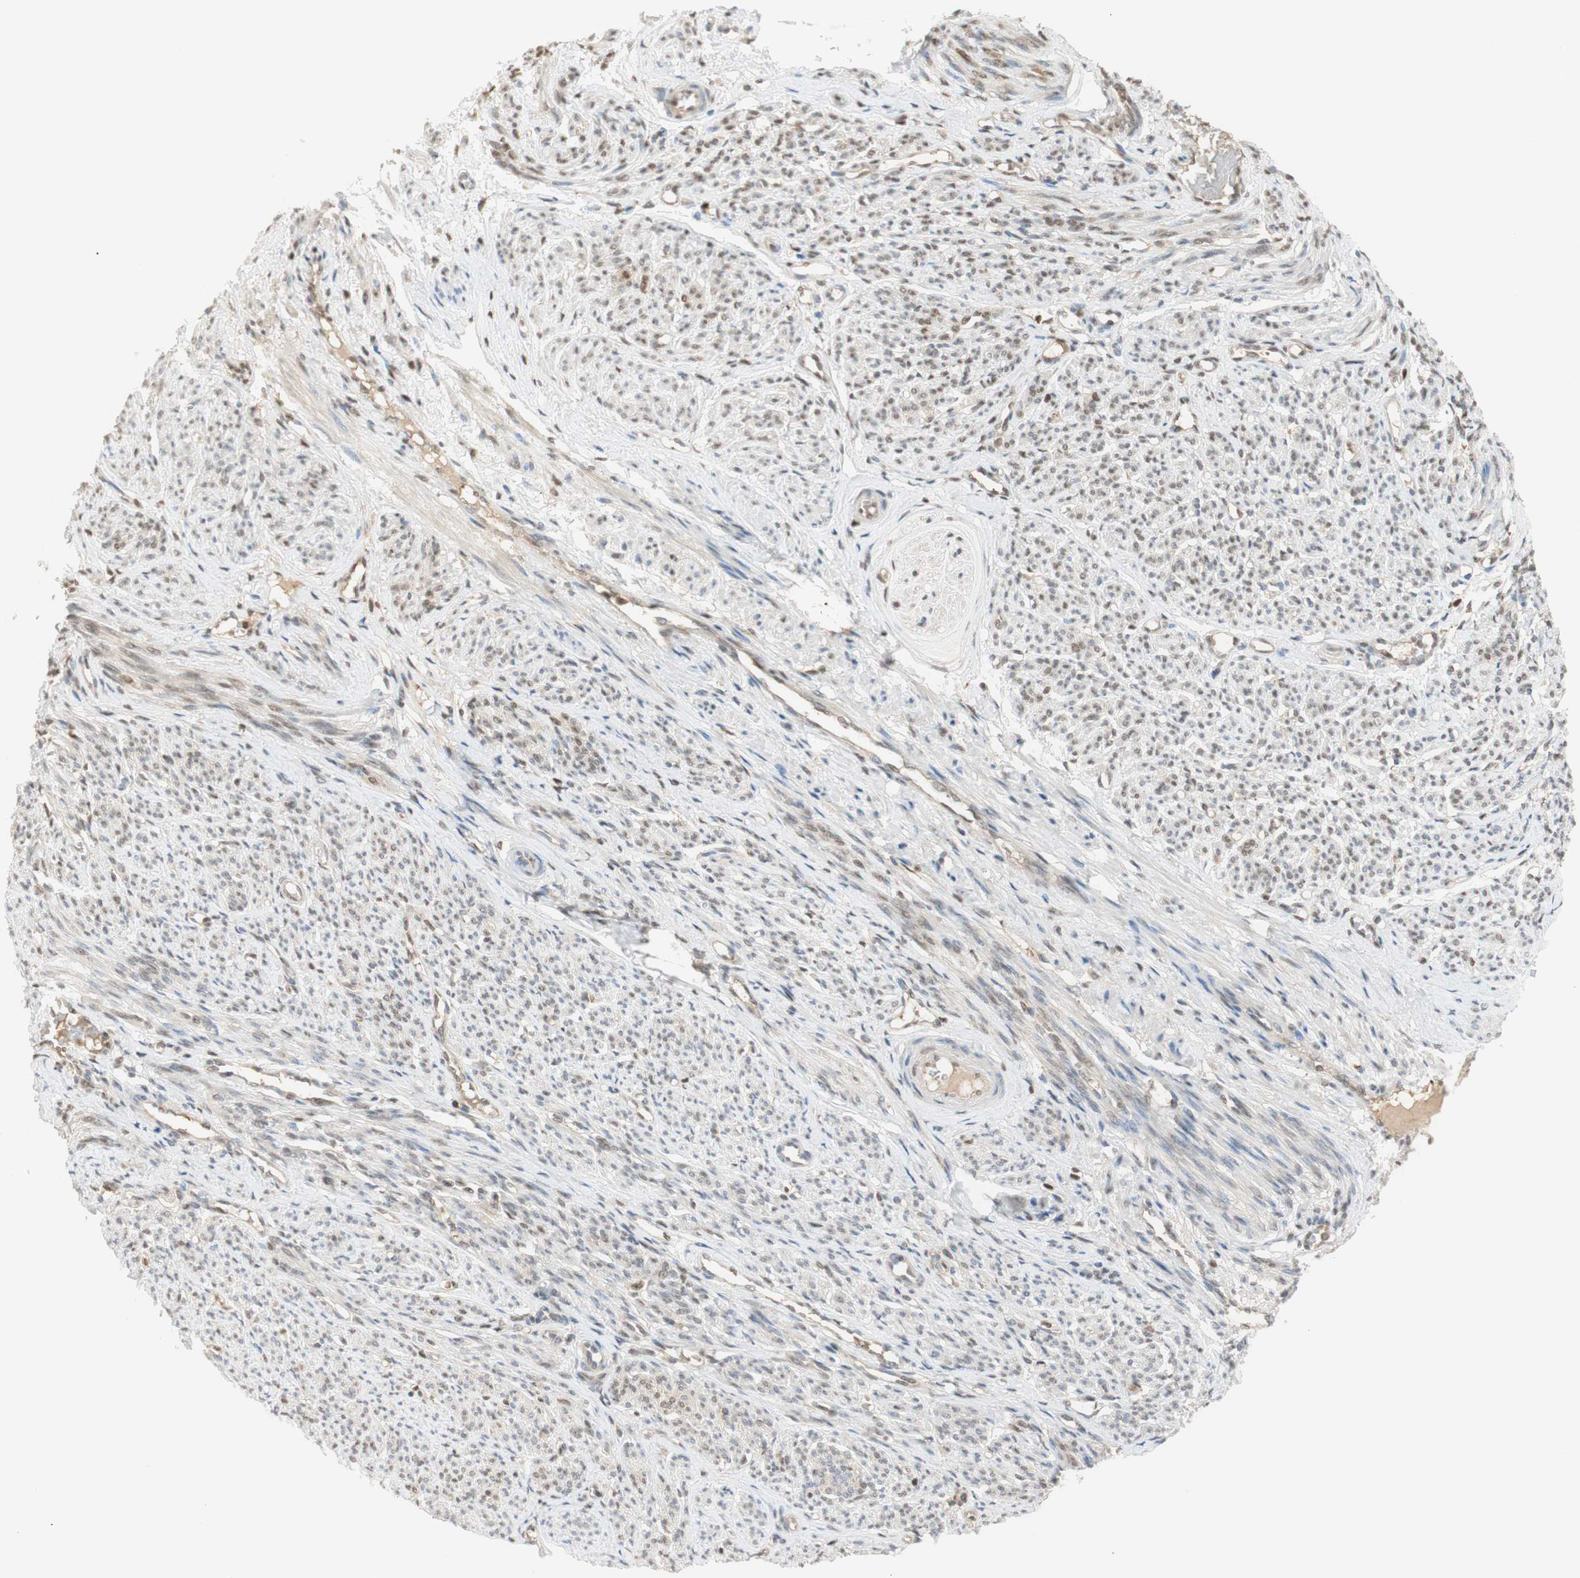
{"staining": {"intensity": "moderate", "quantity": "25%-75%", "location": "nuclear"}, "tissue": "smooth muscle", "cell_type": "Smooth muscle cells", "image_type": "normal", "snomed": [{"axis": "morphology", "description": "Normal tissue, NOS"}, {"axis": "topography", "description": "Smooth muscle"}], "caption": "IHC (DAB (3,3'-diaminobenzidine)) staining of unremarkable human smooth muscle shows moderate nuclear protein positivity in approximately 25%-75% of smooth muscle cells. The staining is performed using DAB (3,3'-diaminobenzidine) brown chromogen to label protein expression. The nuclei are counter-stained blue using hematoxylin.", "gene": "NAP1L4", "patient": {"sex": "female", "age": 65}}